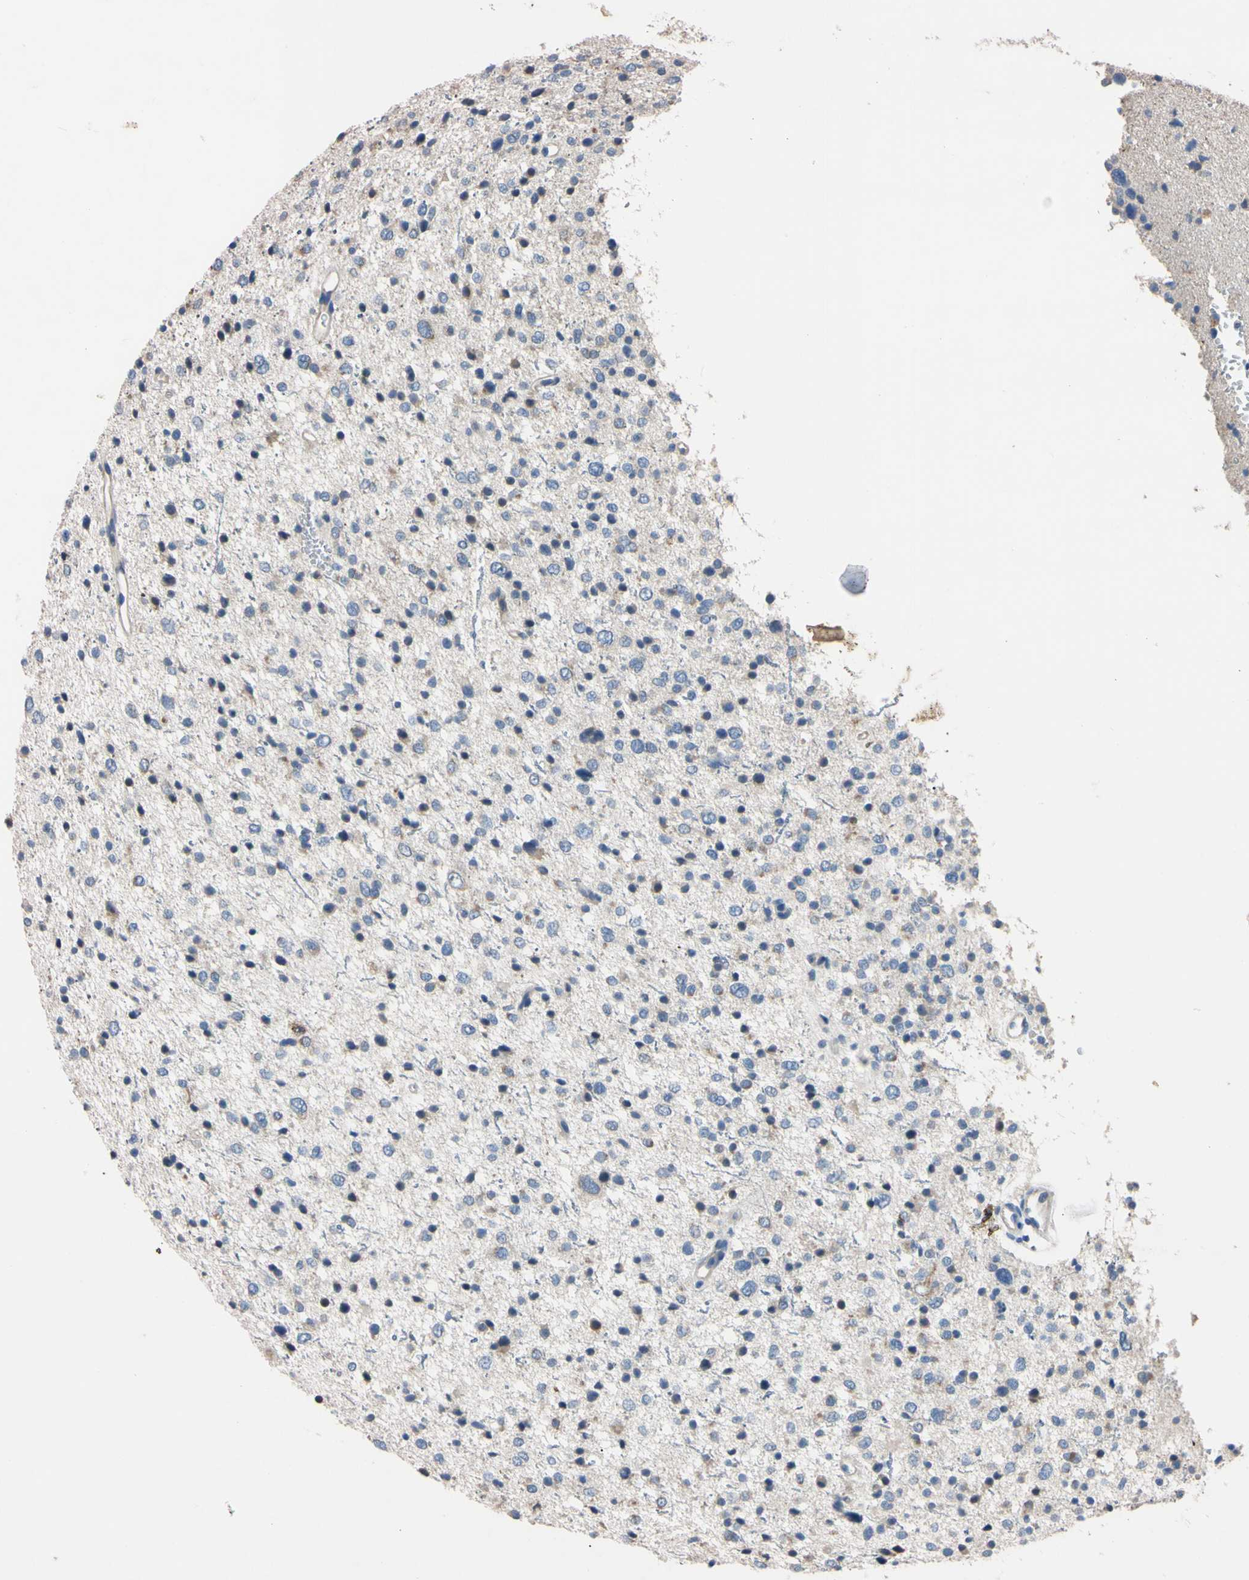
{"staining": {"intensity": "negative", "quantity": "none", "location": "none"}, "tissue": "glioma", "cell_type": "Tumor cells", "image_type": "cancer", "snomed": [{"axis": "morphology", "description": "Glioma, malignant, Low grade"}, {"axis": "topography", "description": "Brain"}], "caption": "An immunohistochemistry (IHC) histopathology image of malignant glioma (low-grade) is shown. There is no staining in tumor cells of malignant glioma (low-grade). (Immunohistochemistry (ihc), brightfield microscopy, high magnification).", "gene": "PNKD", "patient": {"sex": "female", "age": 37}}